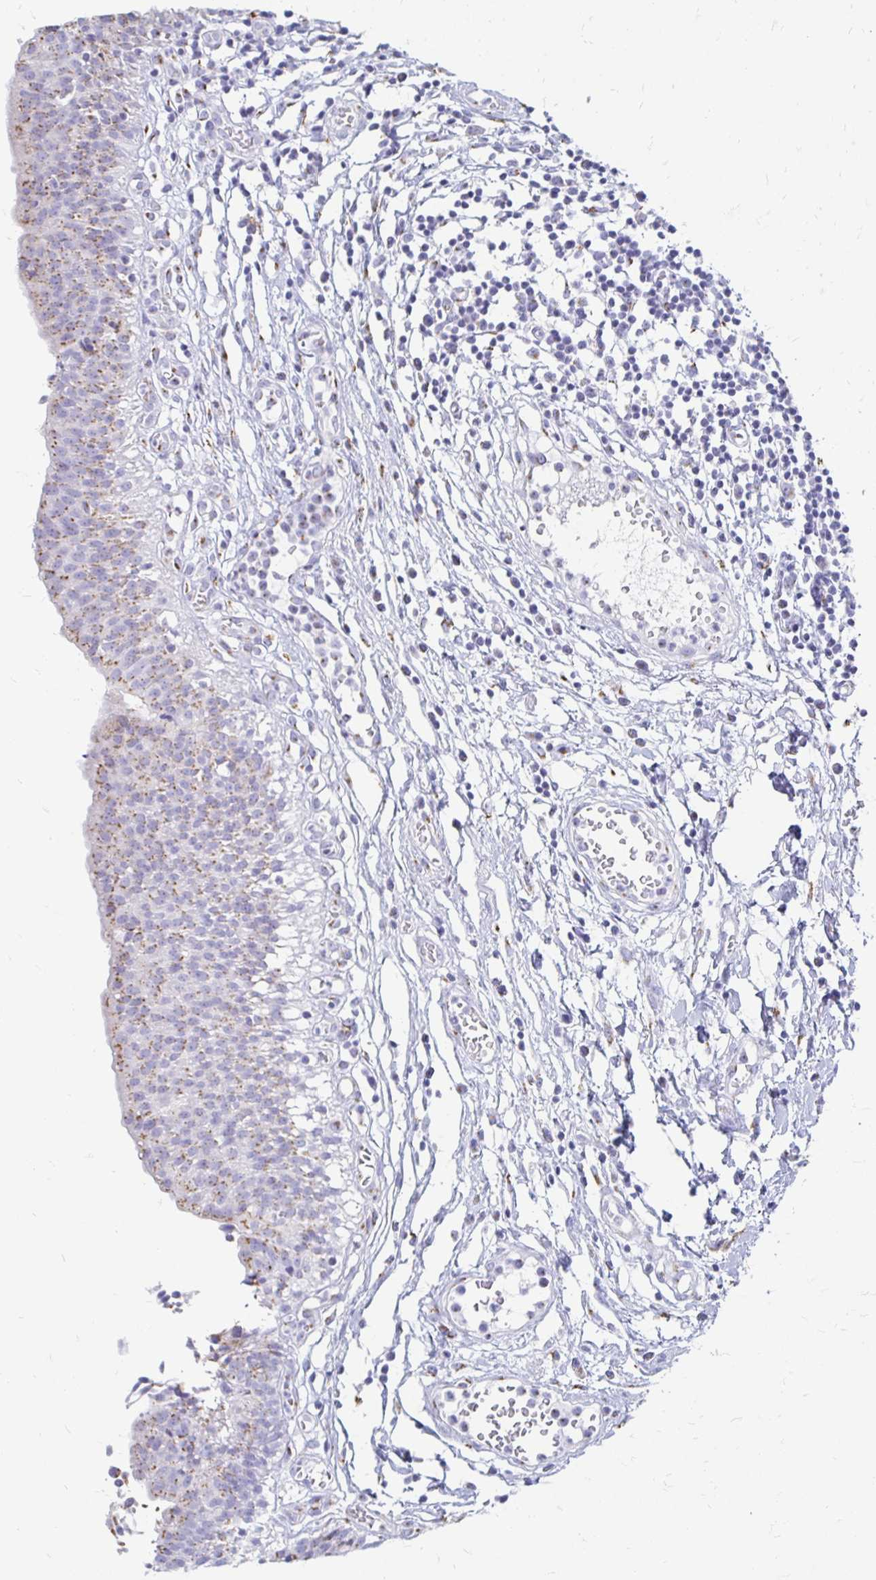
{"staining": {"intensity": "weak", "quantity": "25%-75%", "location": "cytoplasmic/membranous"}, "tissue": "urinary bladder", "cell_type": "Urothelial cells", "image_type": "normal", "snomed": [{"axis": "morphology", "description": "Normal tissue, NOS"}, {"axis": "topography", "description": "Urinary bladder"}], "caption": "Immunohistochemical staining of unremarkable urinary bladder reveals weak cytoplasmic/membranous protein expression in about 25%-75% of urothelial cells.", "gene": "PAGE4", "patient": {"sex": "male", "age": 64}}